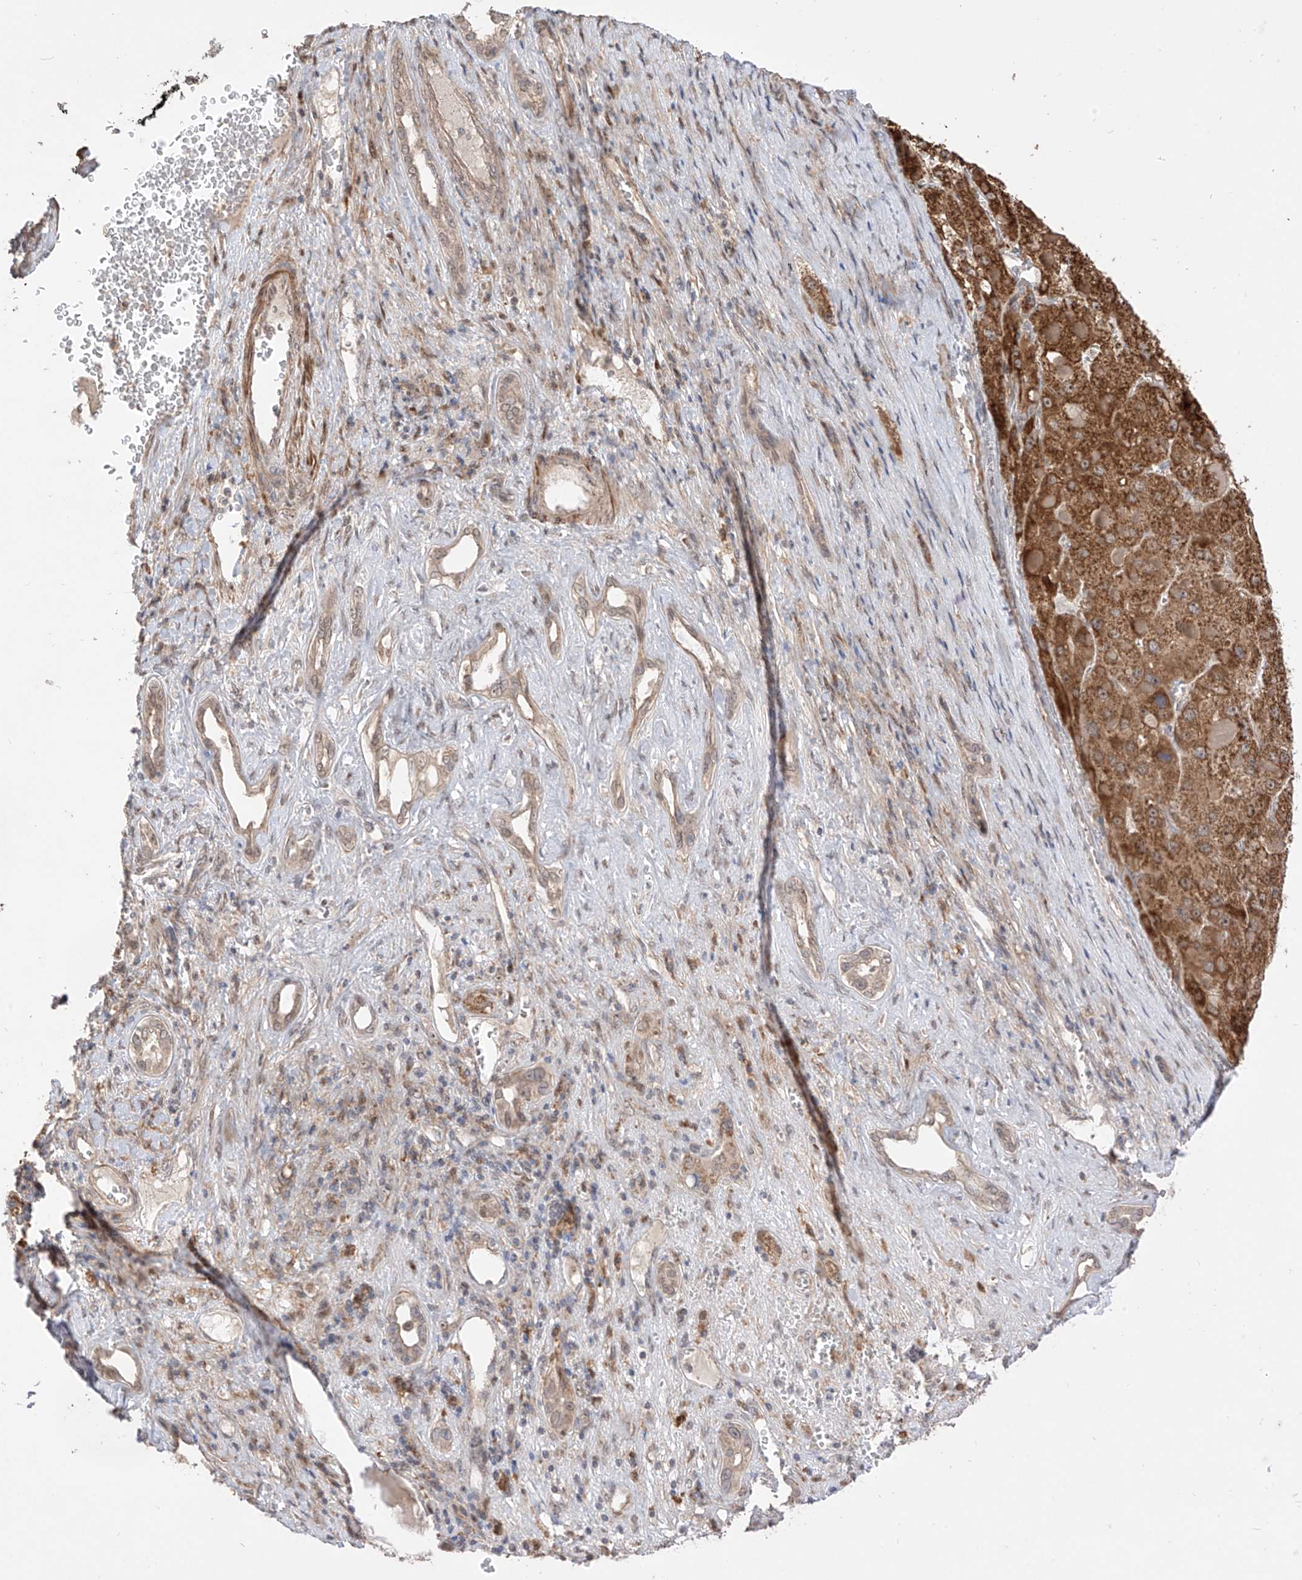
{"staining": {"intensity": "strong", "quantity": ">75%", "location": "cytoplasmic/membranous"}, "tissue": "liver cancer", "cell_type": "Tumor cells", "image_type": "cancer", "snomed": [{"axis": "morphology", "description": "Carcinoma, Hepatocellular, NOS"}, {"axis": "topography", "description": "Liver"}], "caption": "Immunohistochemical staining of liver cancer displays high levels of strong cytoplasmic/membranous protein expression in about >75% of tumor cells. (DAB IHC, brown staining for protein, blue staining for nuclei).", "gene": "LATS1", "patient": {"sex": "female", "age": 73}}